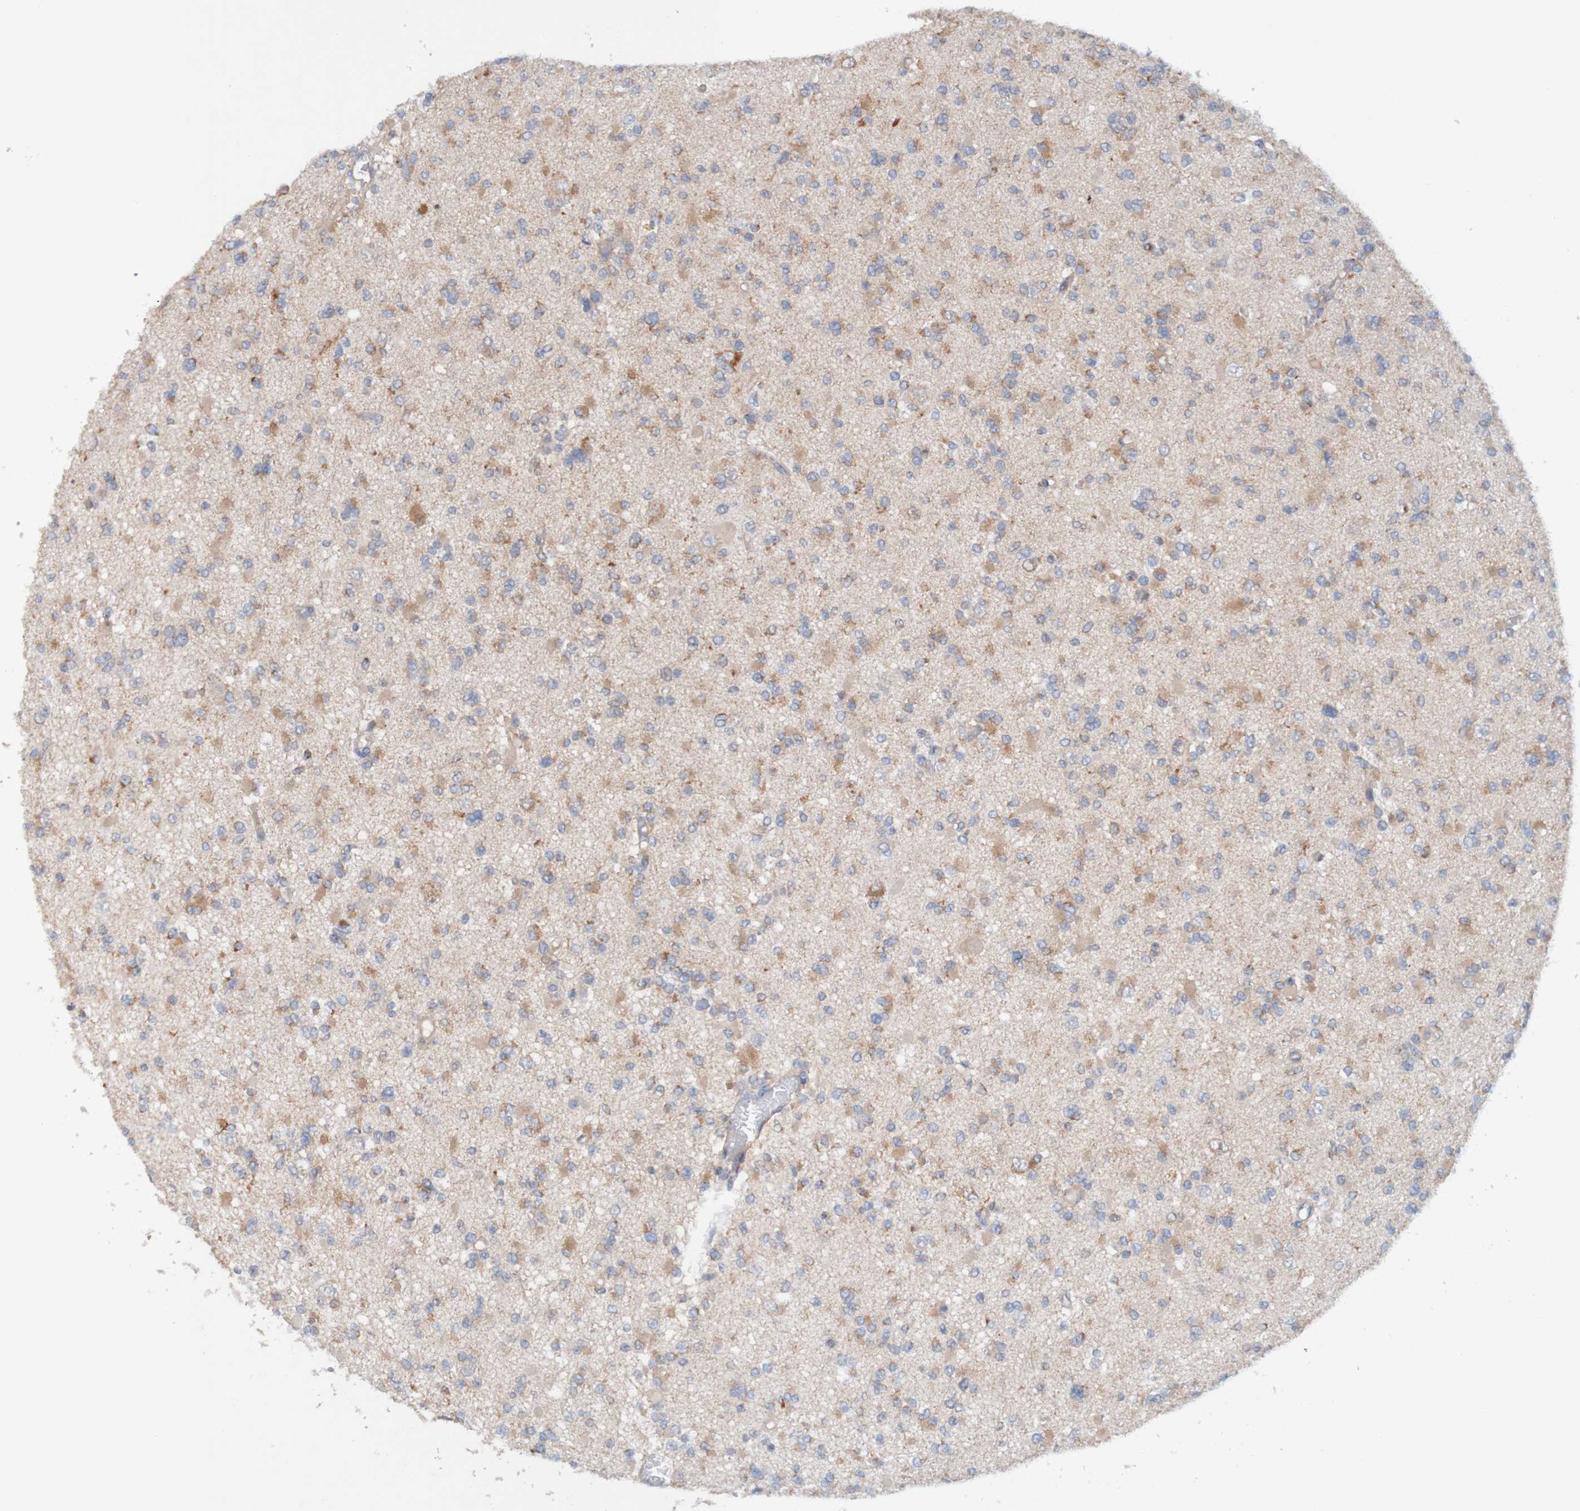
{"staining": {"intensity": "moderate", "quantity": "25%-75%", "location": "cytoplasmic/membranous"}, "tissue": "glioma", "cell_type": "Tumor cells", "image_type": "cancer", "snomed": [{"axis": "morphology", "description": "Glioma, malignant, Low grade"}, {"axis": "topography", "description": "Brain"}], "caption": "A high-resolution image shows IHC staining of glioma, which shows moderate cytoplasmic/membranous staining in approximately 25%-75% of tumor cells.", "gene": "NAV2", "patient": {"sex": "female", "age": 22}}